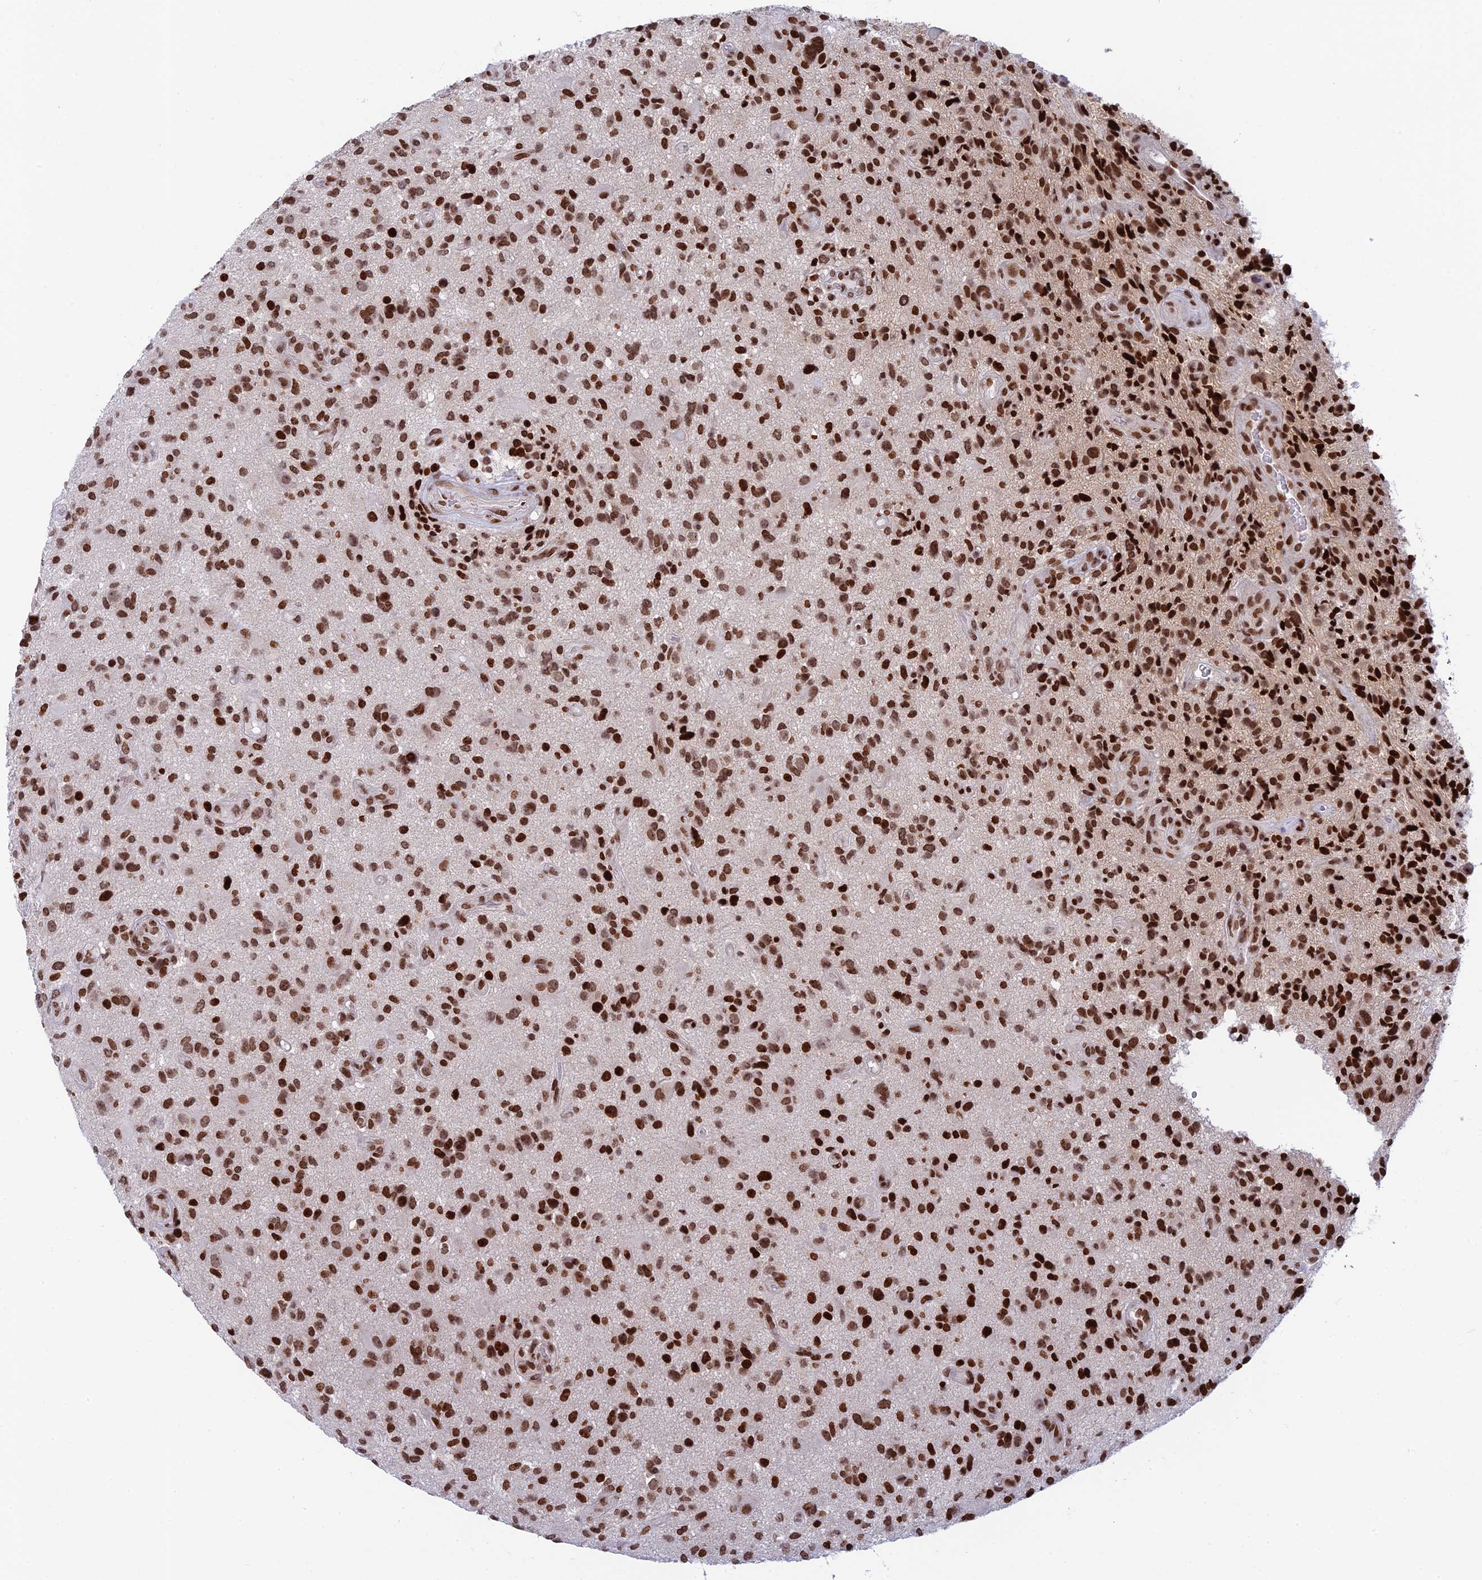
{"staining": {"intensity": "moderate", "quantity": ">75%", "location": "nuclear"}, "tissue": "glioma", "cell_type": "Tumor cells", "image_type": "cancer", "snomed": [{"axis": "morphology", "description": "Glioma, malignant, High grade"}, {"axis": "topography", "description": "Brain"}], "caption": "Immunohistochemistry image of glioma stained for a protein (brown), which shows medium levels of moderate nuclear expression in about >75% of tumor cells.", "gene": "RPAP1", "patient": {"sex": "male", "age": 47}}